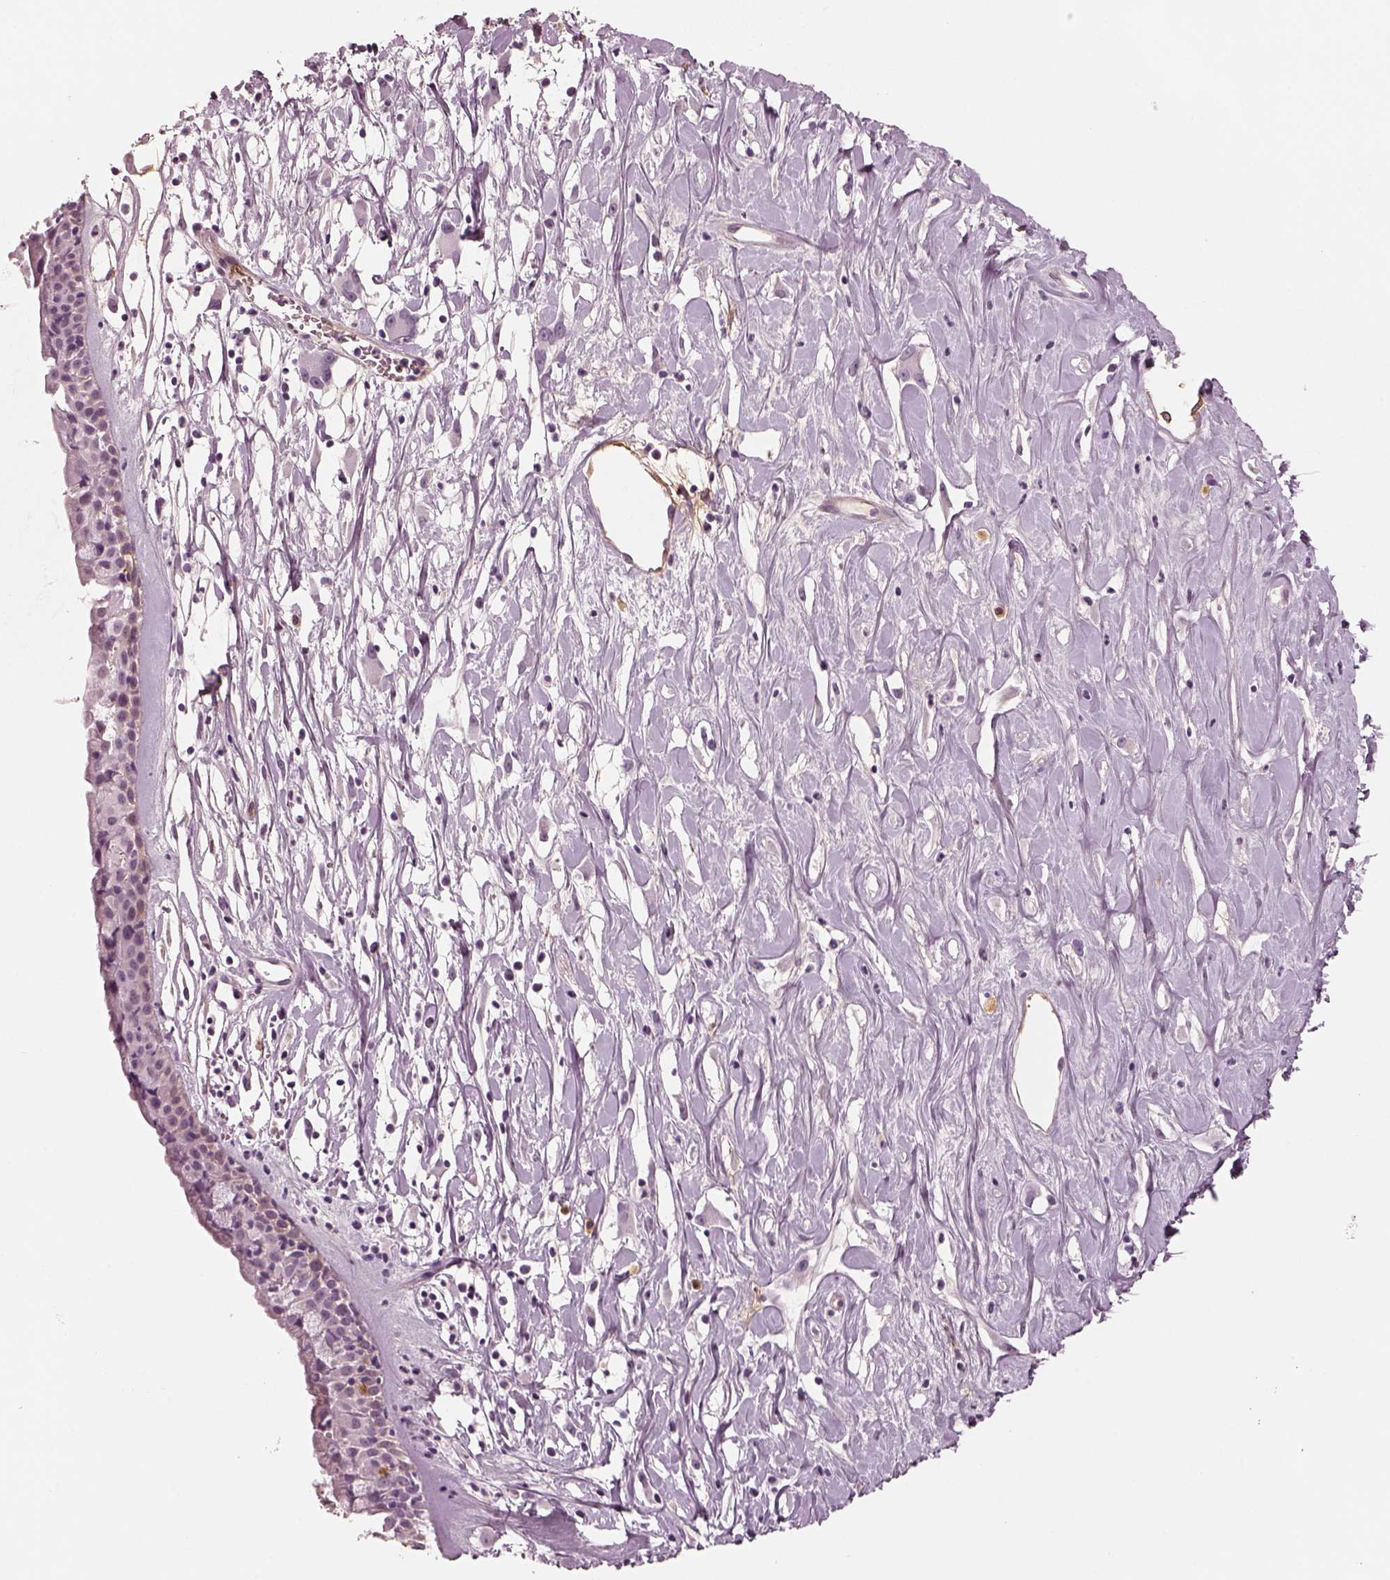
{"staining": {"intensity": "negative", "quantity": "none", "location": "none"}, "tissue": "nasopharynx", "cell_type": "Respiratory epithelial cells", "image_type": "normal", "snomed": [{"axis": "morphology", "description": "Normal tissue, NOS"}, {"axis": "topography", "description": "Nasopharynx"}], "caption": "There is no significant positivity in respiratory epithelial cells of nasopharynx. (Immunohistochemistry (ihc), brightfield microscopy, high magnification).", "gene": "TRIM69", "patient": {"sex": "female", "age": 85}}